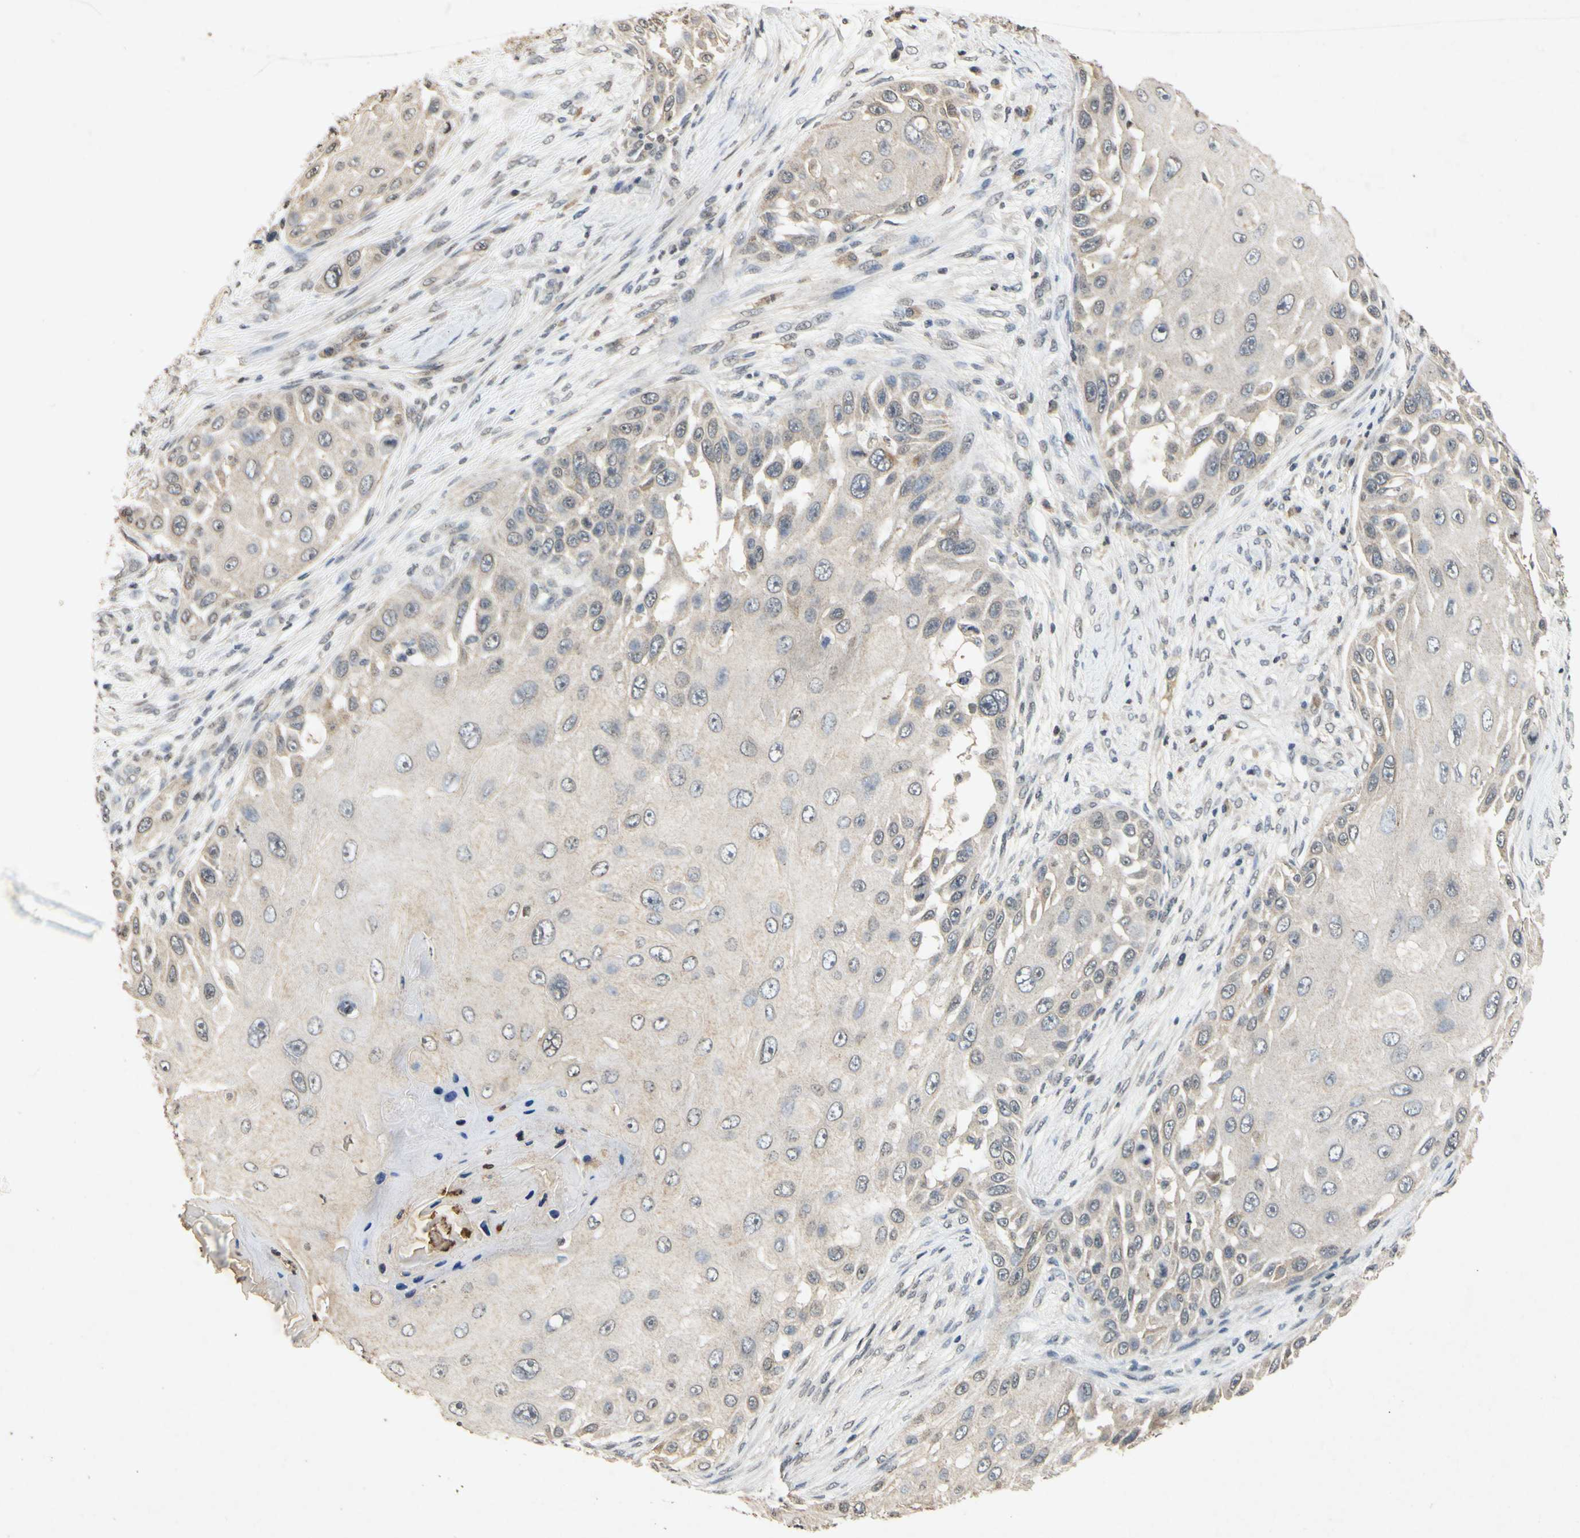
{"staining": {"intensity": "weak", "quantity": "<25%", "location": "cytoplasmic/membranous"}, "tissue": "skin cancer", "cell_type": "Tumor cells", "image_type": "cancer", "snomed": [{"axis": "morphology", "description": "Squamous cell carcinoma, NOS"}, {"axis": "topography", "description": "Skin"}], "caption": "An image of human skin cancer (squamous cell carcinoma) is negative for staining in tumor cells.", "gene": "CP", "patient": {"sex": "female", "age": 44}}